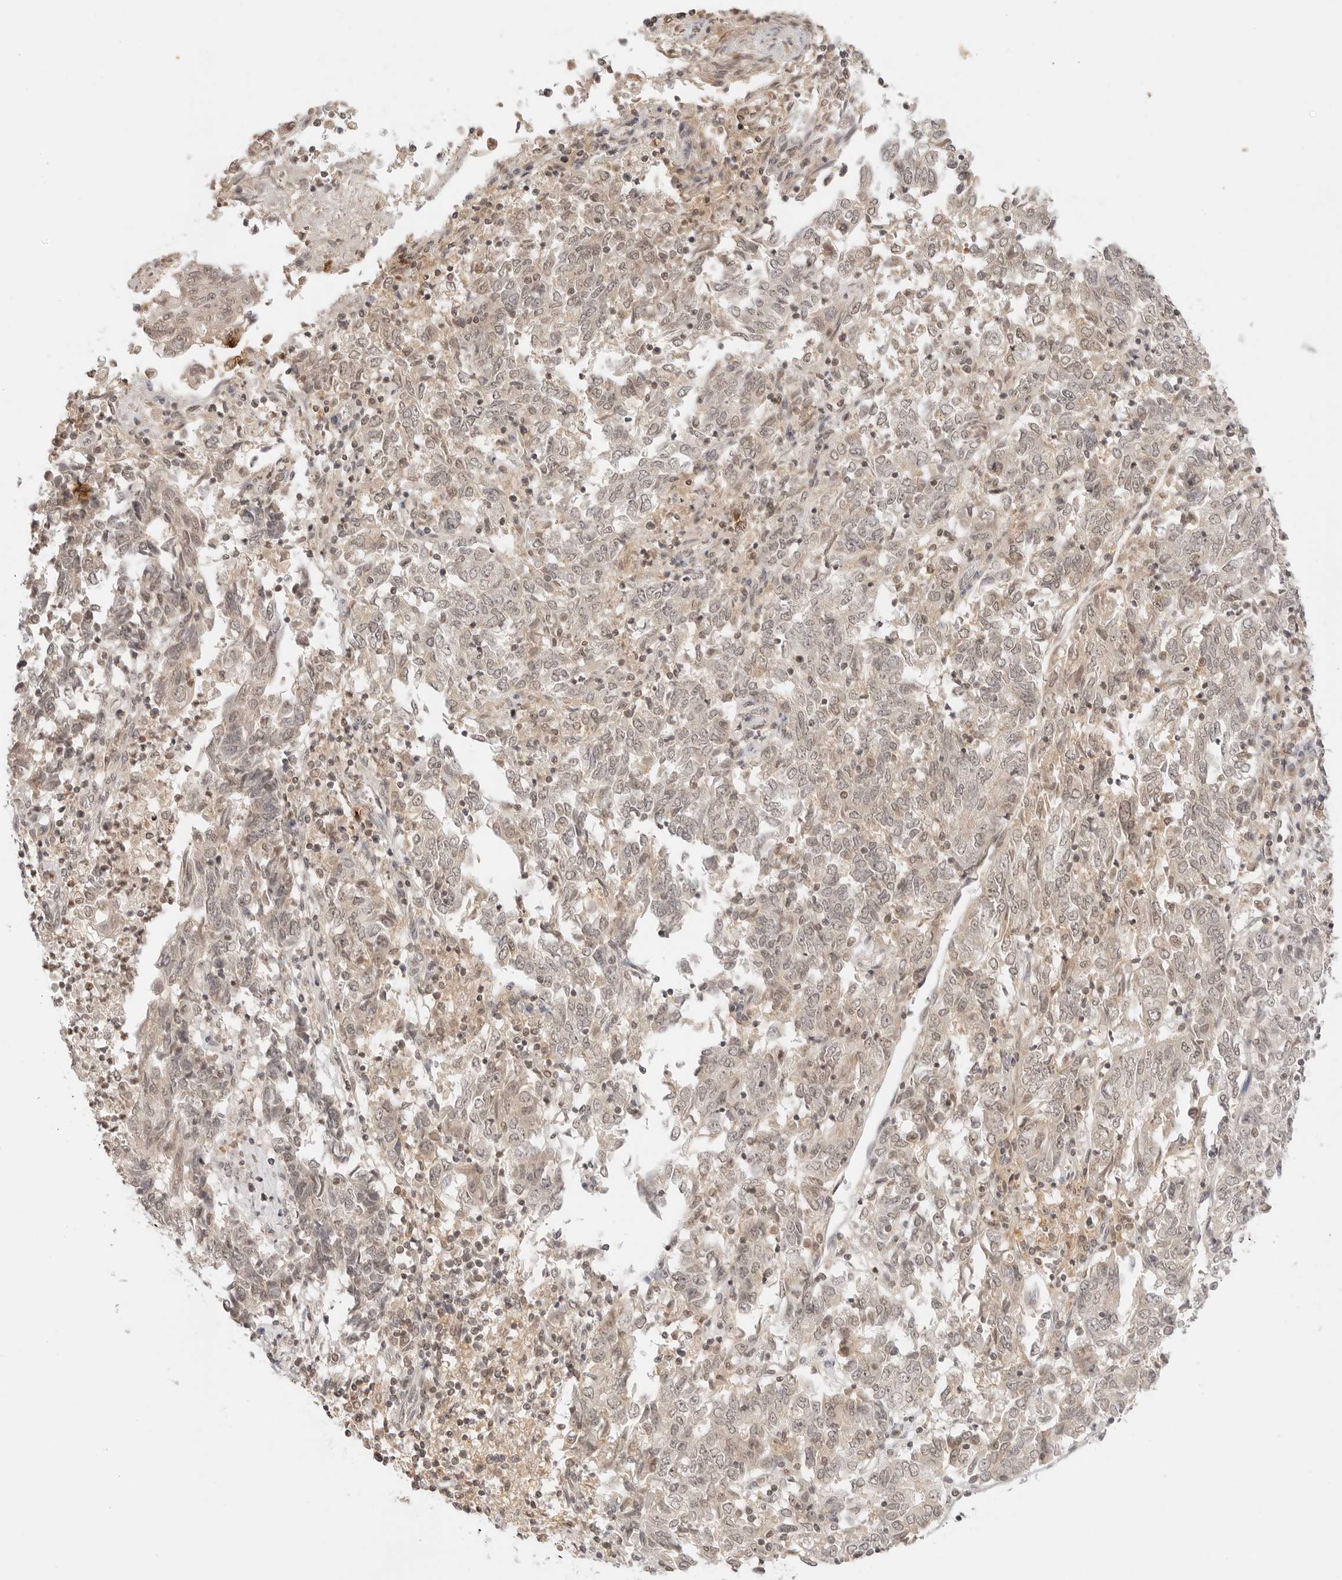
{"staining": {"intensity": "weak", "quantity": "<25%", "location": "cytoplasmic/membranous,nuclear"}, "tissue": "endometrial cancer", "cell_type": "Tumor cells", "image_type": "cancer", "snomed": [{"axis": "morphology", "description": "Adenocarcinoma, NOS"}, {"axis": "topography", "description": "Endometrium"}], "caption": "High magnification brightfield microscopy of endometrial cancer stained with DAB (brown) and counterstained with hematoxylin (blue): tumor cells show no significant staining.", "gene": "GPR34", "patient": {"sex": "female", "age": 80}}